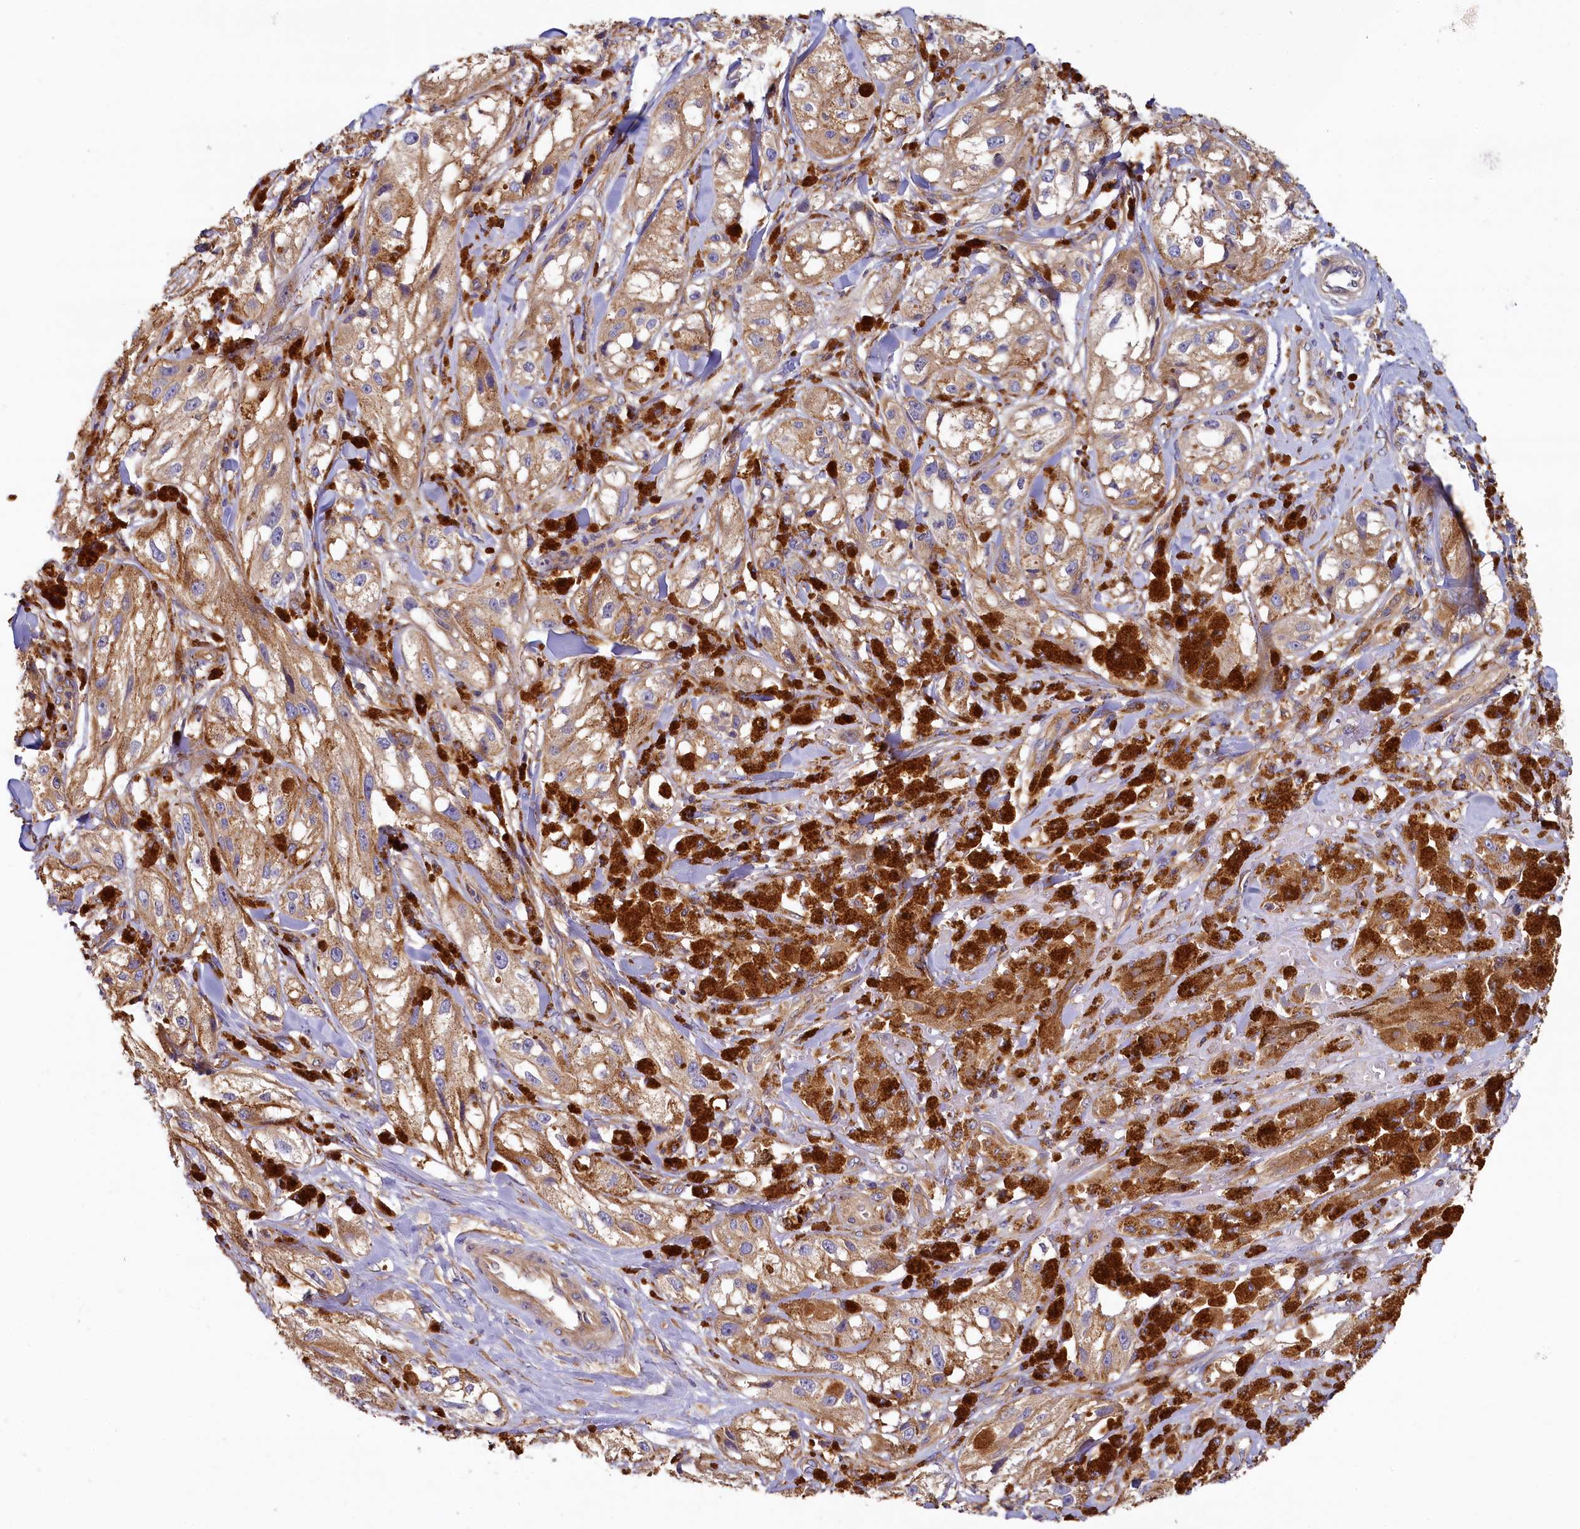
{"staining": {"intensity": "weak", "quantity": ">75%", "location": "cytoplasmic/membranous"}, "tissue": "melanoma", "cell_type": "Tumor cells", "image_type": "cancer", "snomed": [{"axis": "morphology", "description": "Malignant melanoma, NOS"}, {"axis": "topography", "description": "Skin"}], "caption": "A brown stain labels weak cytoplasmic/membranous staining of a protein in melanoma tumor cells.", "gene": "PPIP5K1", "patient": {"sex": "male", "age": 88}}